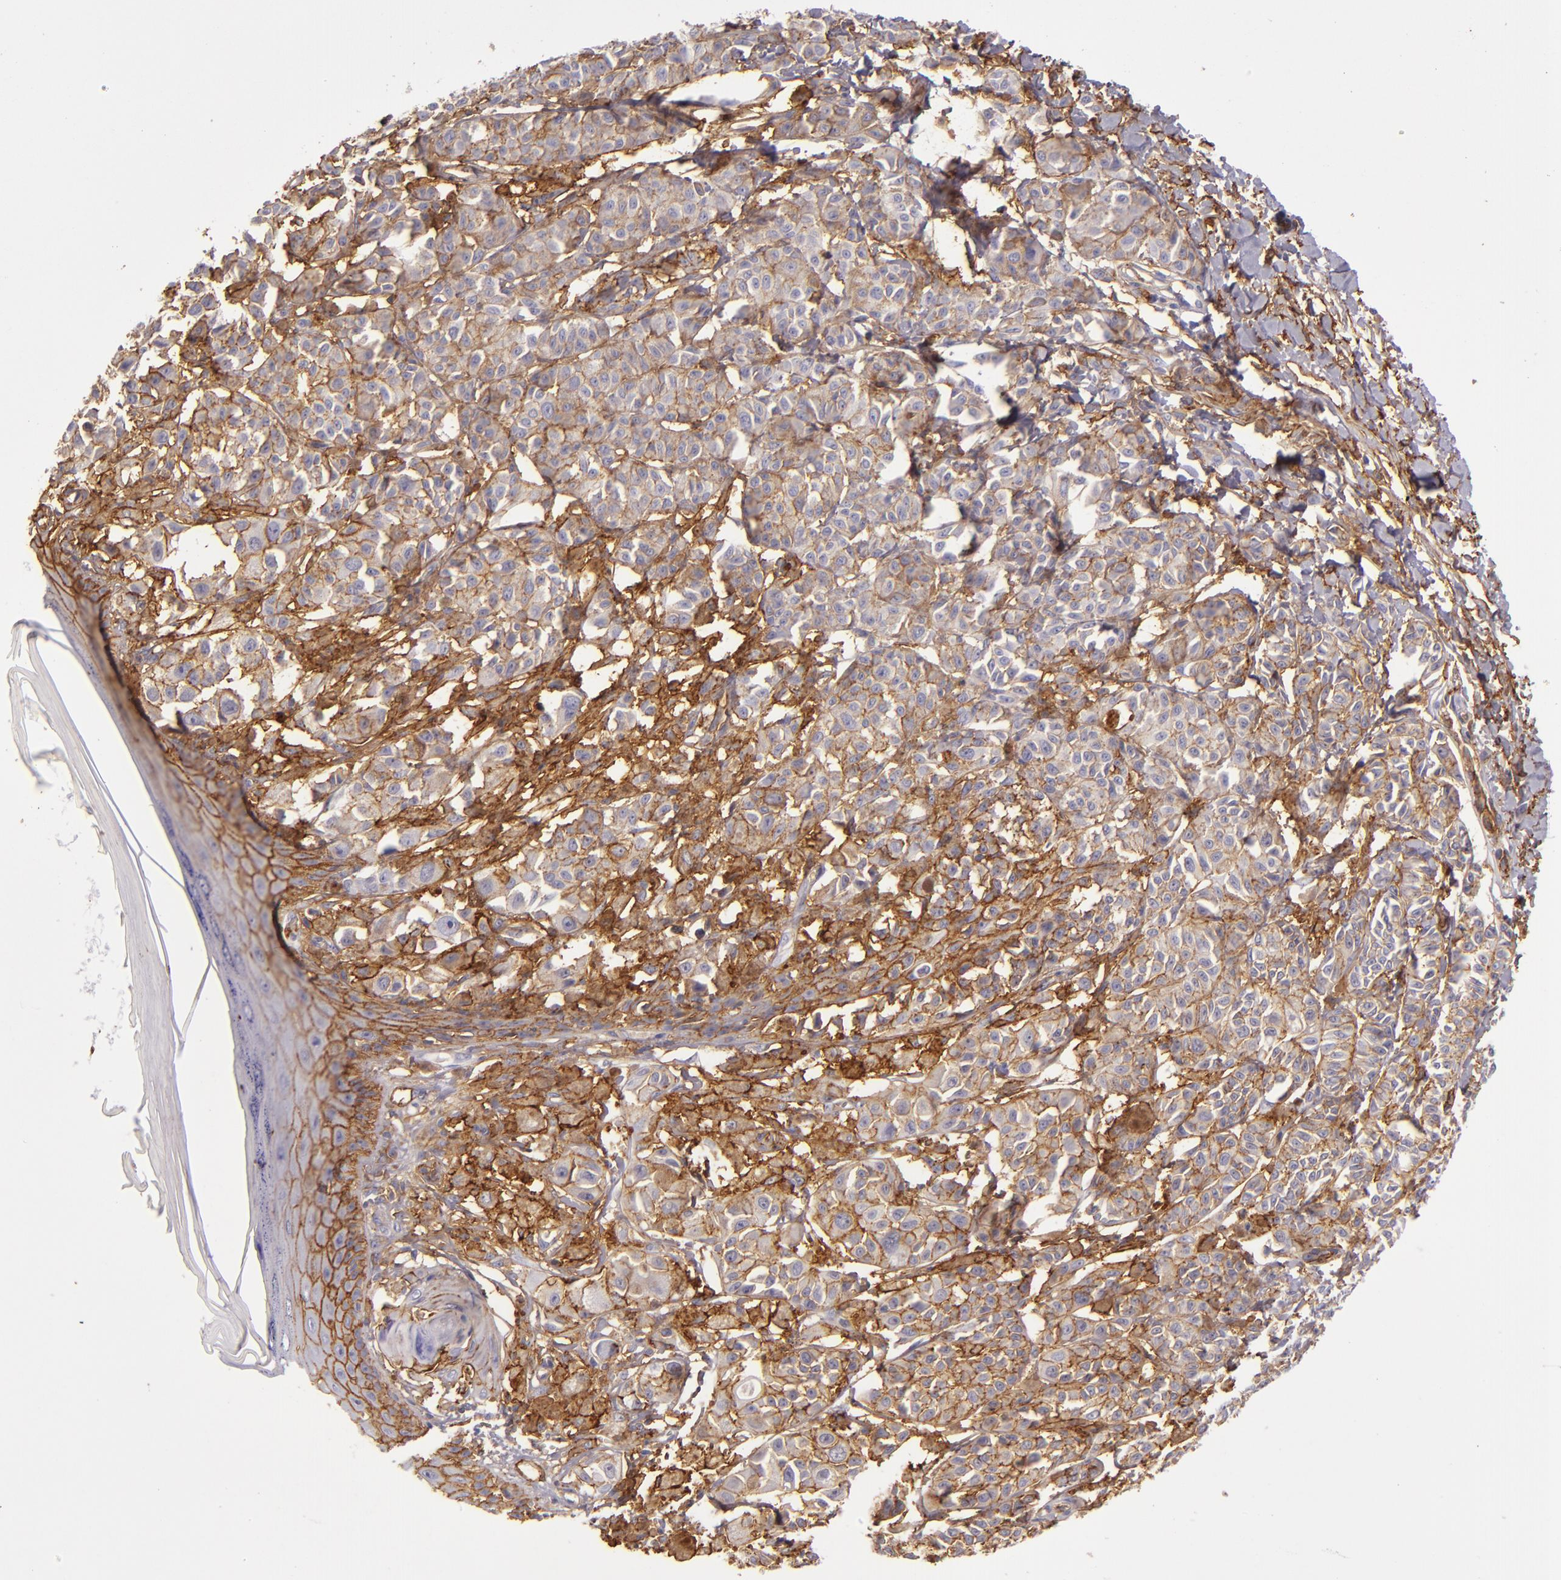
{"staining": {"intensity": "moderate", "quantity": "25%-75%", "location": "cytoplasmic/membranous"}, "tissue": "melanoma", "cell_type": "Tumor cells", "image_type": "cancer", "snomed": [{"axis": "morphology", "description": "Malignant melanoma, NOS"}, {"axis": "topography", "description": "Skin"}], "caption": "DAB immunohistochemical staining of human melanoma demonstrates moderate cytoplasmic/membranous protein staining in approximately 25%-75% of tumor cells.", "gene": "CD9", "patient": {"sex": "male", "age": 76}}